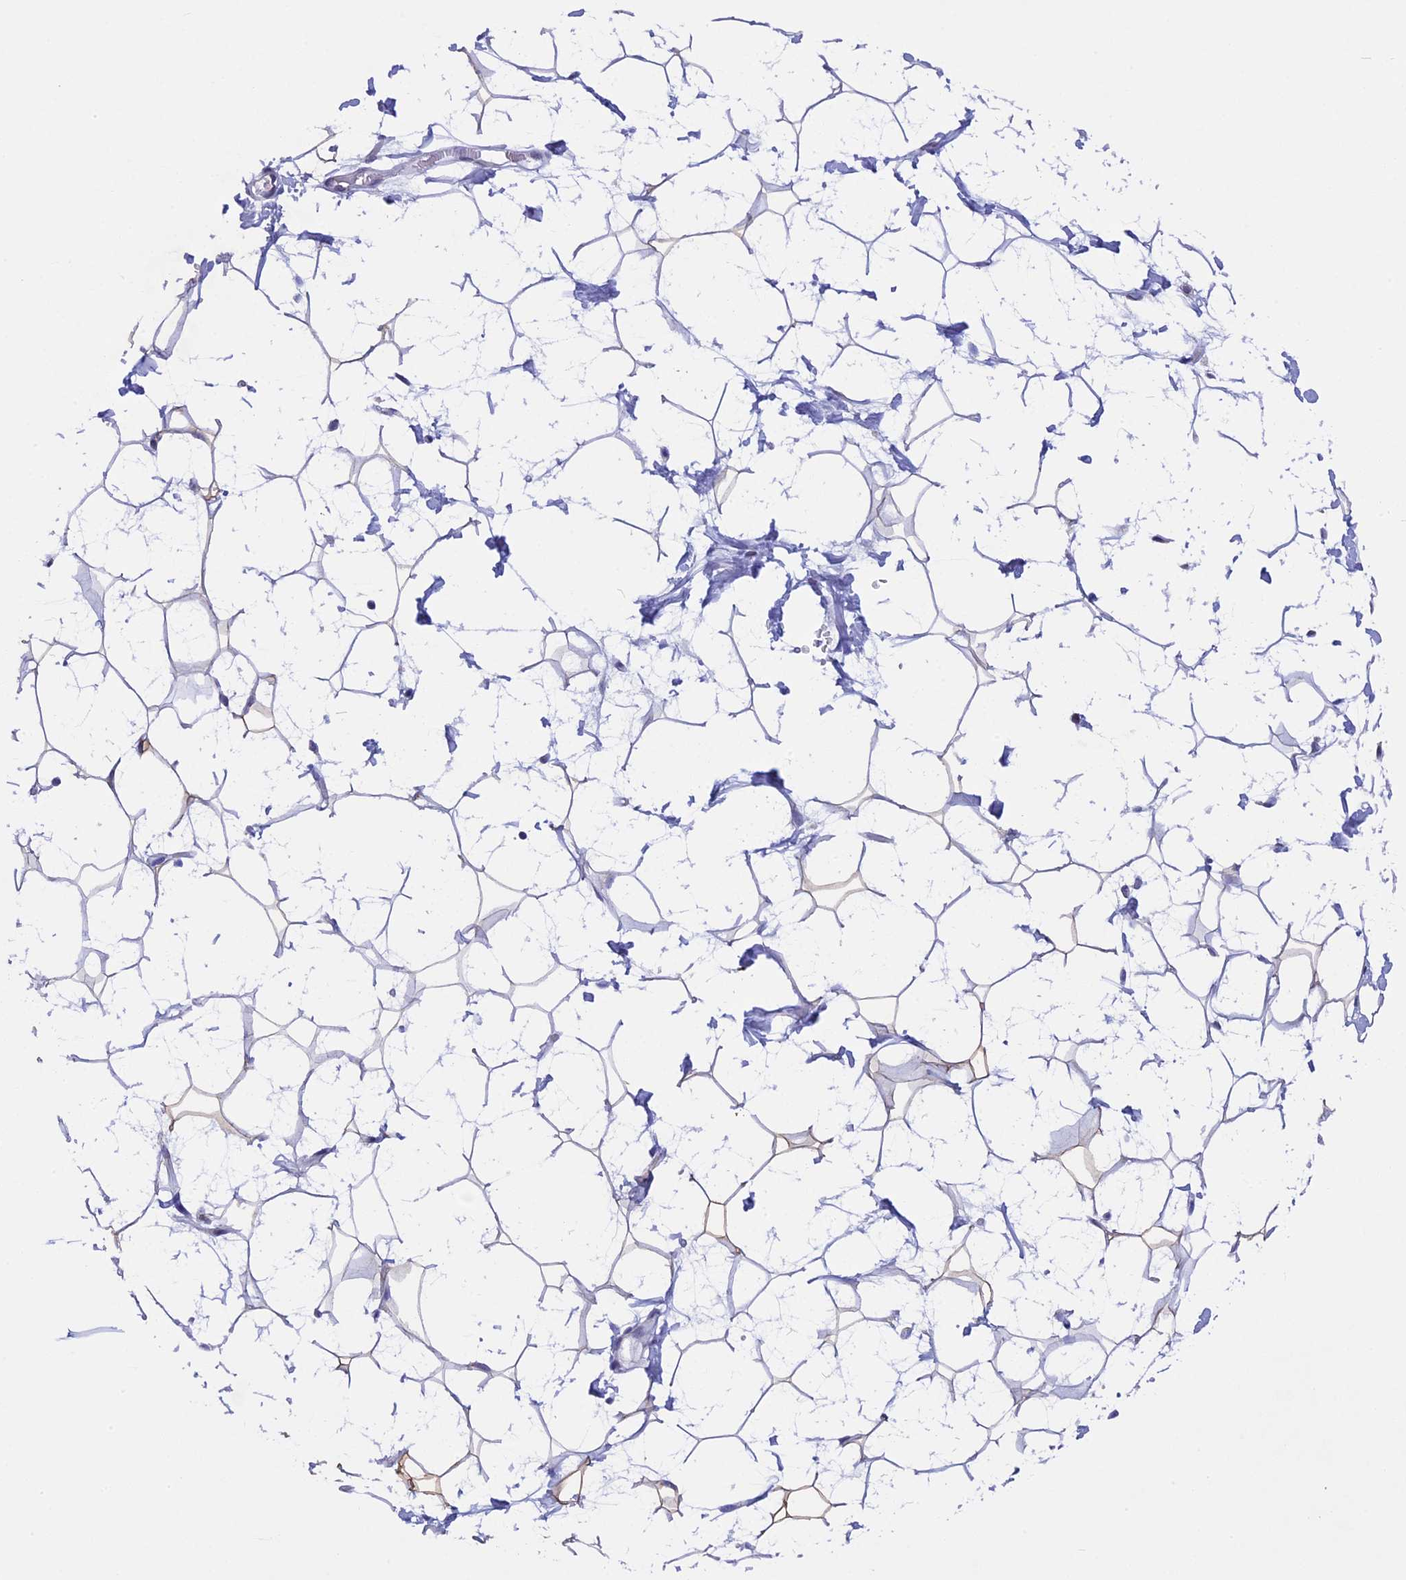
{"staining": {"intensity": "moderate", "quantity": "<25%", "location": "cytoplasmic/membranous"}, "tissue": "adipose tissue", "cell_type": "Adipocytes", "image_type": "normal", "snomed": [{"axis": "morphology", "description": "Normal tissue, NOS"}, {"axis": "topography", "description": "Breast"}], "caption": "This image shows immunohistochemistry staining of benign adipose tissue, with low moderate cytoplasmic/membranous expression in approximately <25% of adipocytes.", "gene": "ZNF317", "patient": {"sex": "female", "age": 26}}